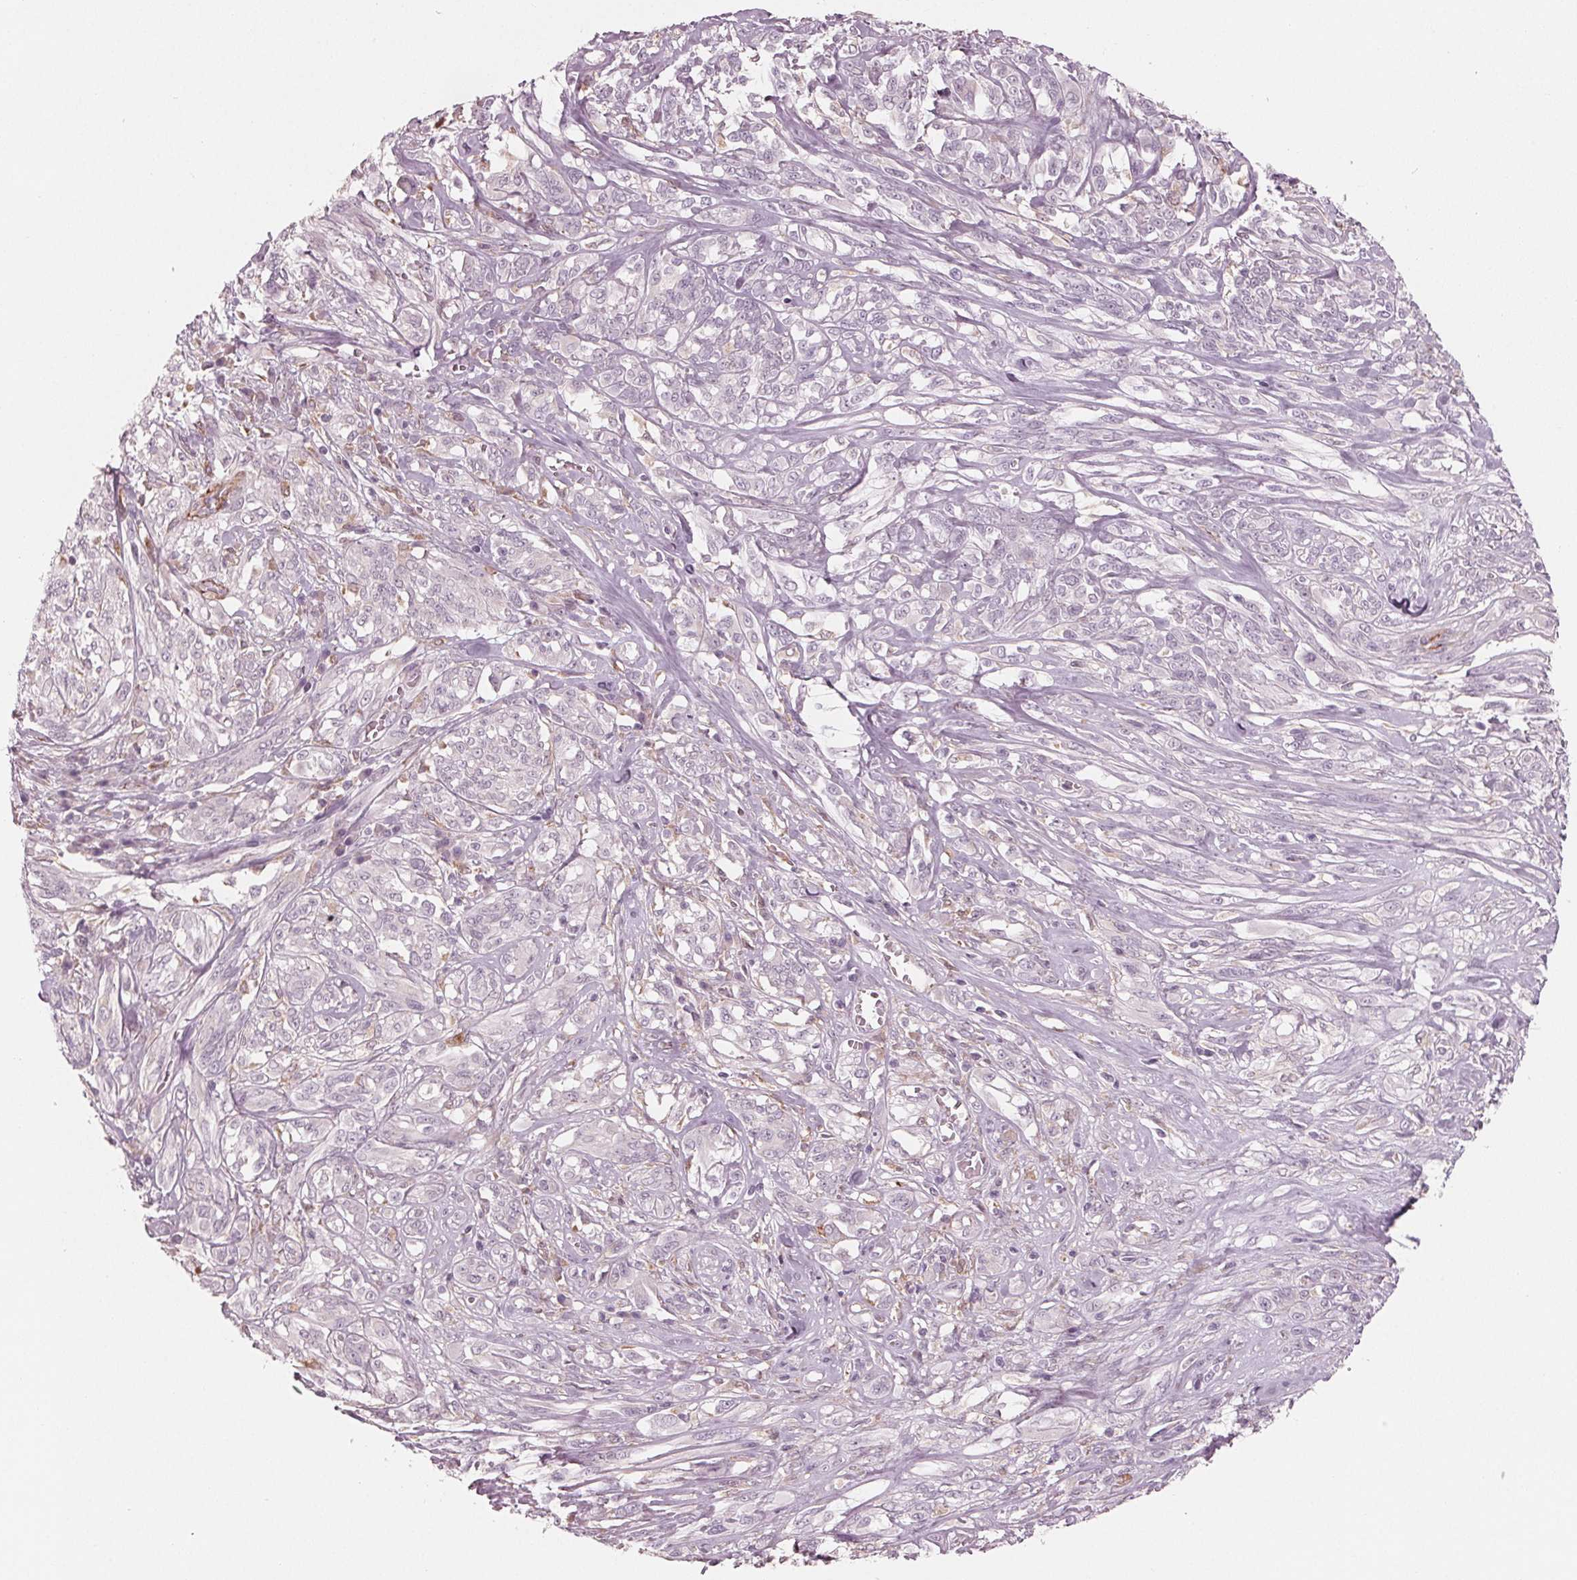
{"staining": {"intensity": "negative", "quantity": "none", "location": "none"}, "tissue": "melanoma", "cell_type": "Tumor cells", "image_type": "cancer", "snomed": [{"axis": "morphology", "description": "Malignant melanoma, NOS"}, {"axis": "topography", "description": "Skin"}], "caption": "This is an immunohistochemistry (IHC) histopathology image of malignant melanoma. There is no expression in tumor cells.", "gene": "MIER3", "patient": {"sex": "female", "age": 91}}